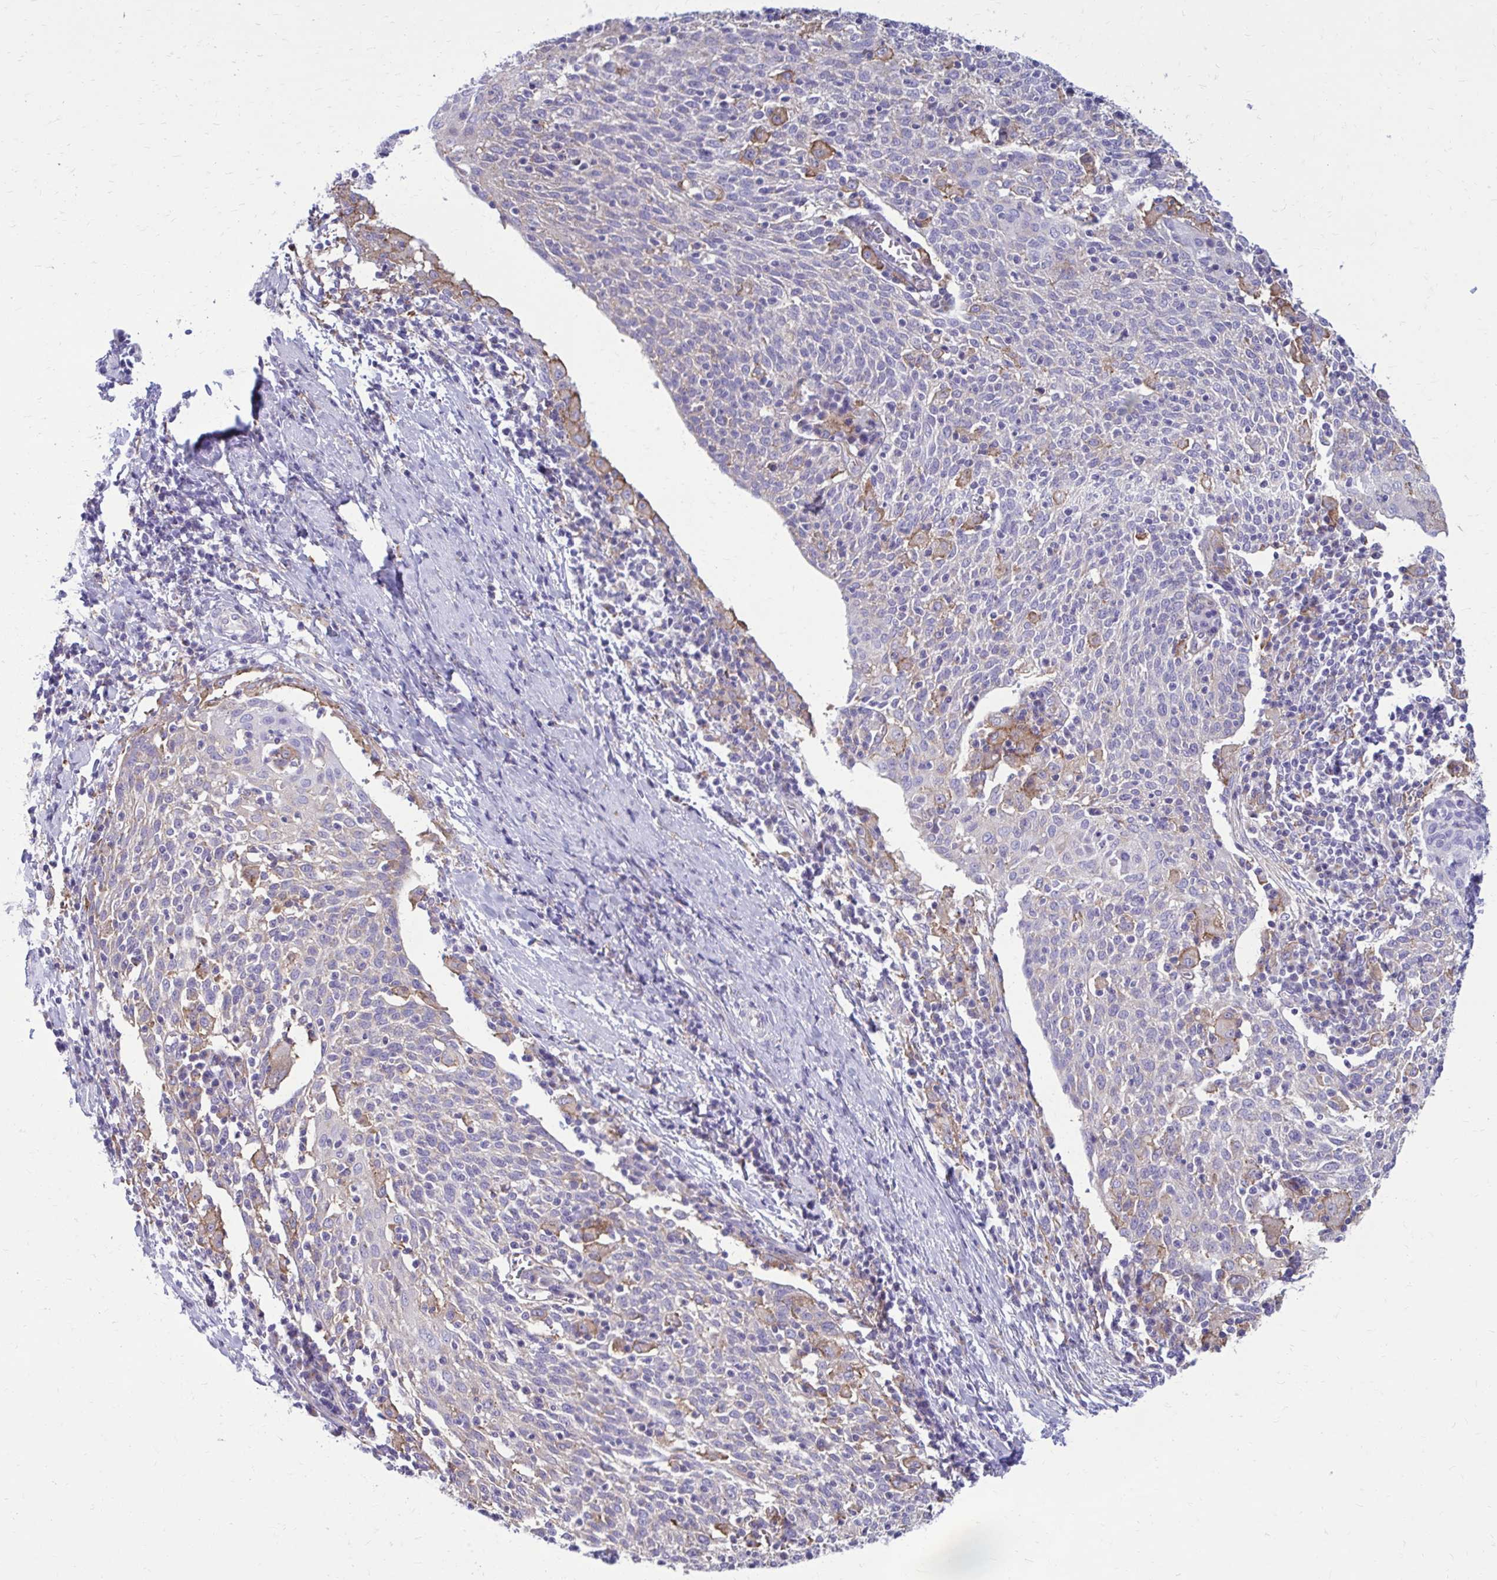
{"staining": {"intensity": "negative", "quantity": "none", "location": "none"}, "tissue": "cervical cancer", "cell_type": "Tumor cells", "image_type": "cancer", "snomed": [{"axis": "morphology", "description": "Squamous cell carcinoma, NOS"}, {"axis": "topography", "description": "Cervix"}], "caption": "There is no significant expression in tumor cells of squamous cell carcinoma (cervical).", "gene": "CLTA", "patient": {"sex": "female", "age": 52}}